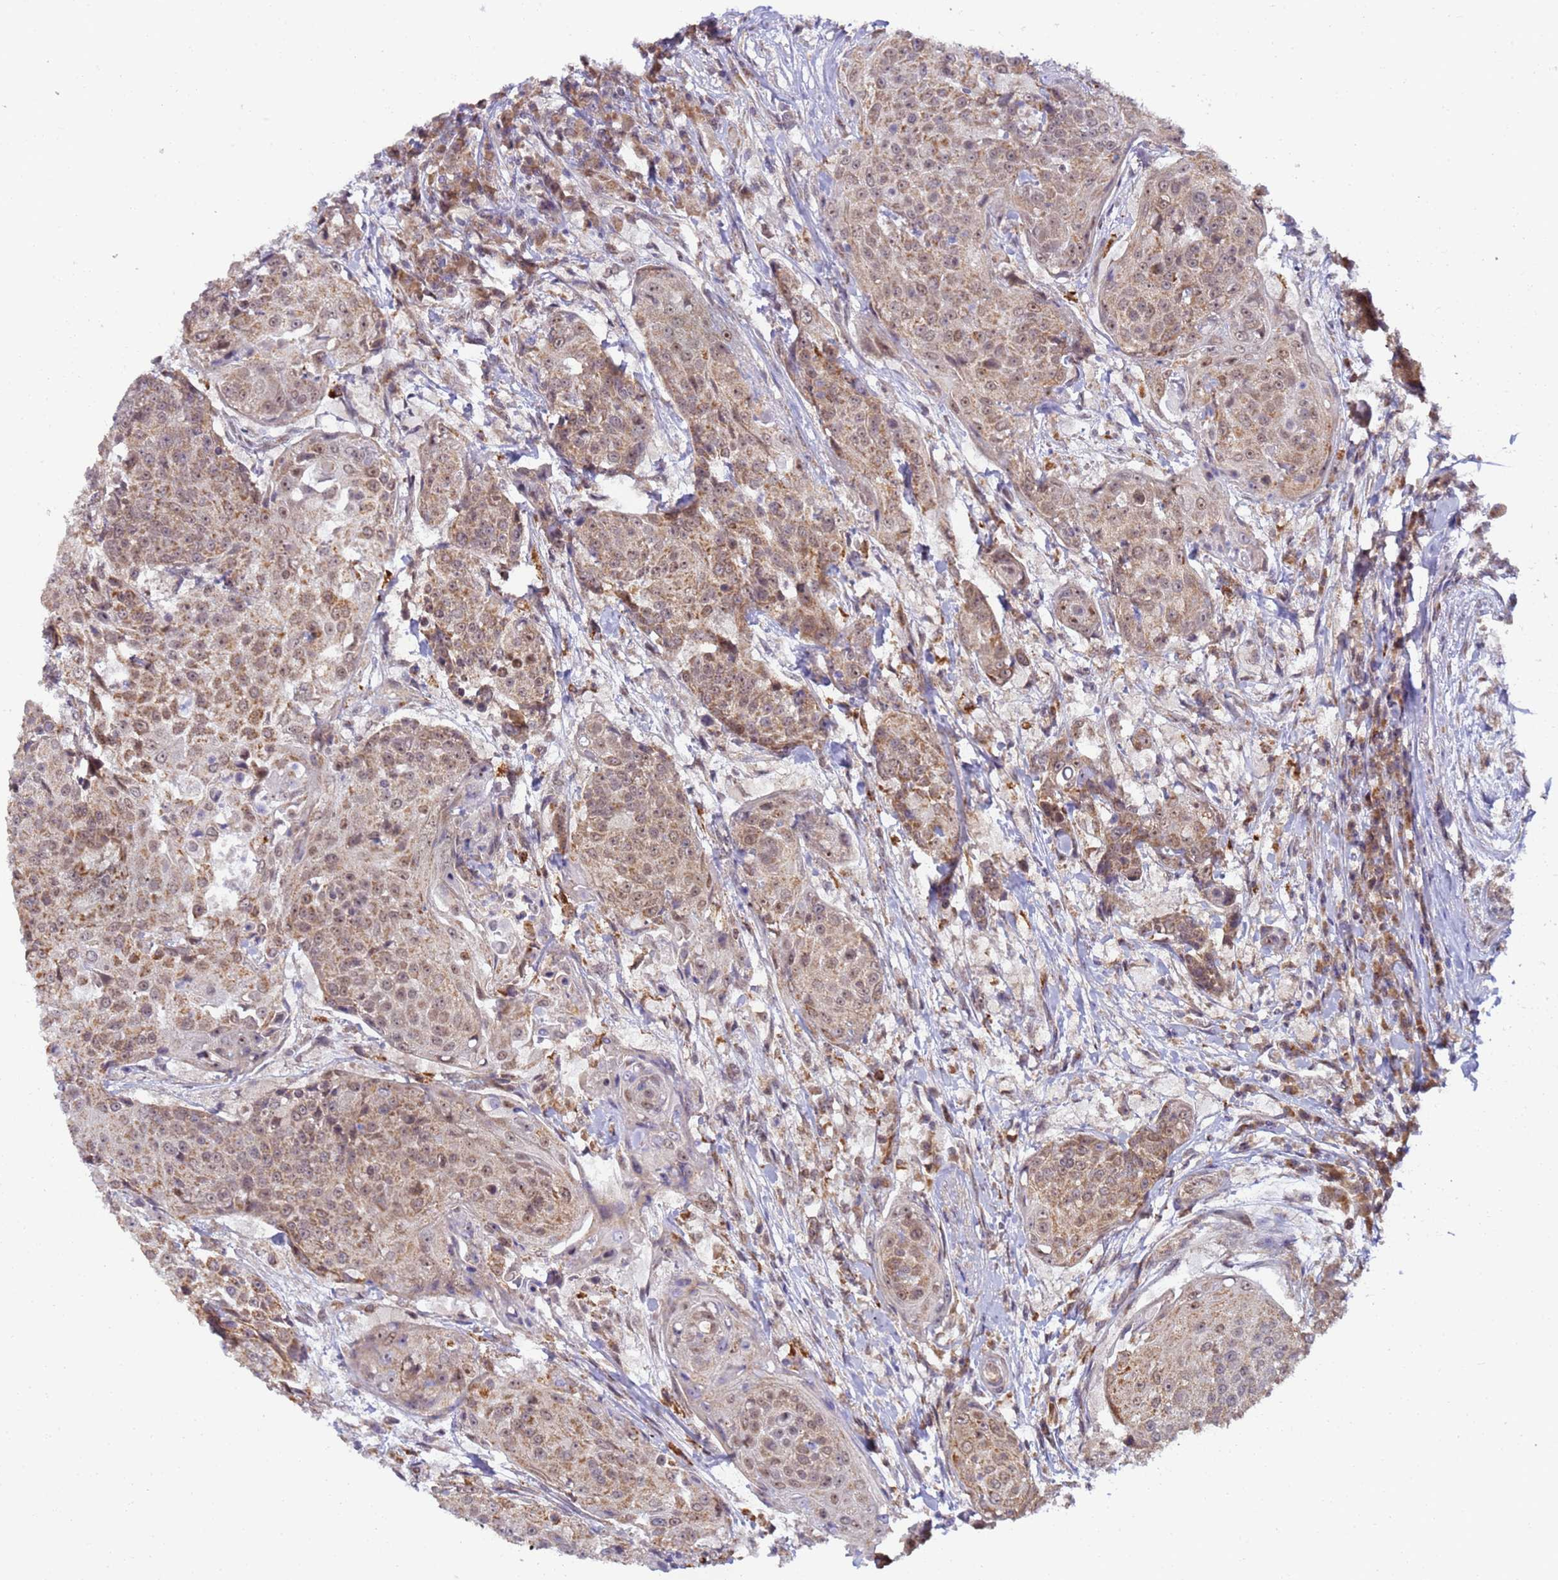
{"staining": {"intensity": "moderate", "quantity": ">75%", "location": "cytoplasmic/membranous,nuclear"}, "tissue": "urothelial cancer", "cell_type": "Tumor cells", "image_type": "cancer", "snomed": [{"axis": "morphology", "description": "Urothelial carcinoma, High grade"}, {"axis": "topography", "description": "Urinary bladder"}], "caption": "Immunohistochemistry (IHC) (DAB (3,3'-diaminobenzidine)) staining of urothelial cancer displays moderate cytoplasmic/membranous and nuclear protein expression in about >75% of tumor cells.", "gene": "RAPGEF3", "patient": {"sex": "female", "age": 63}}